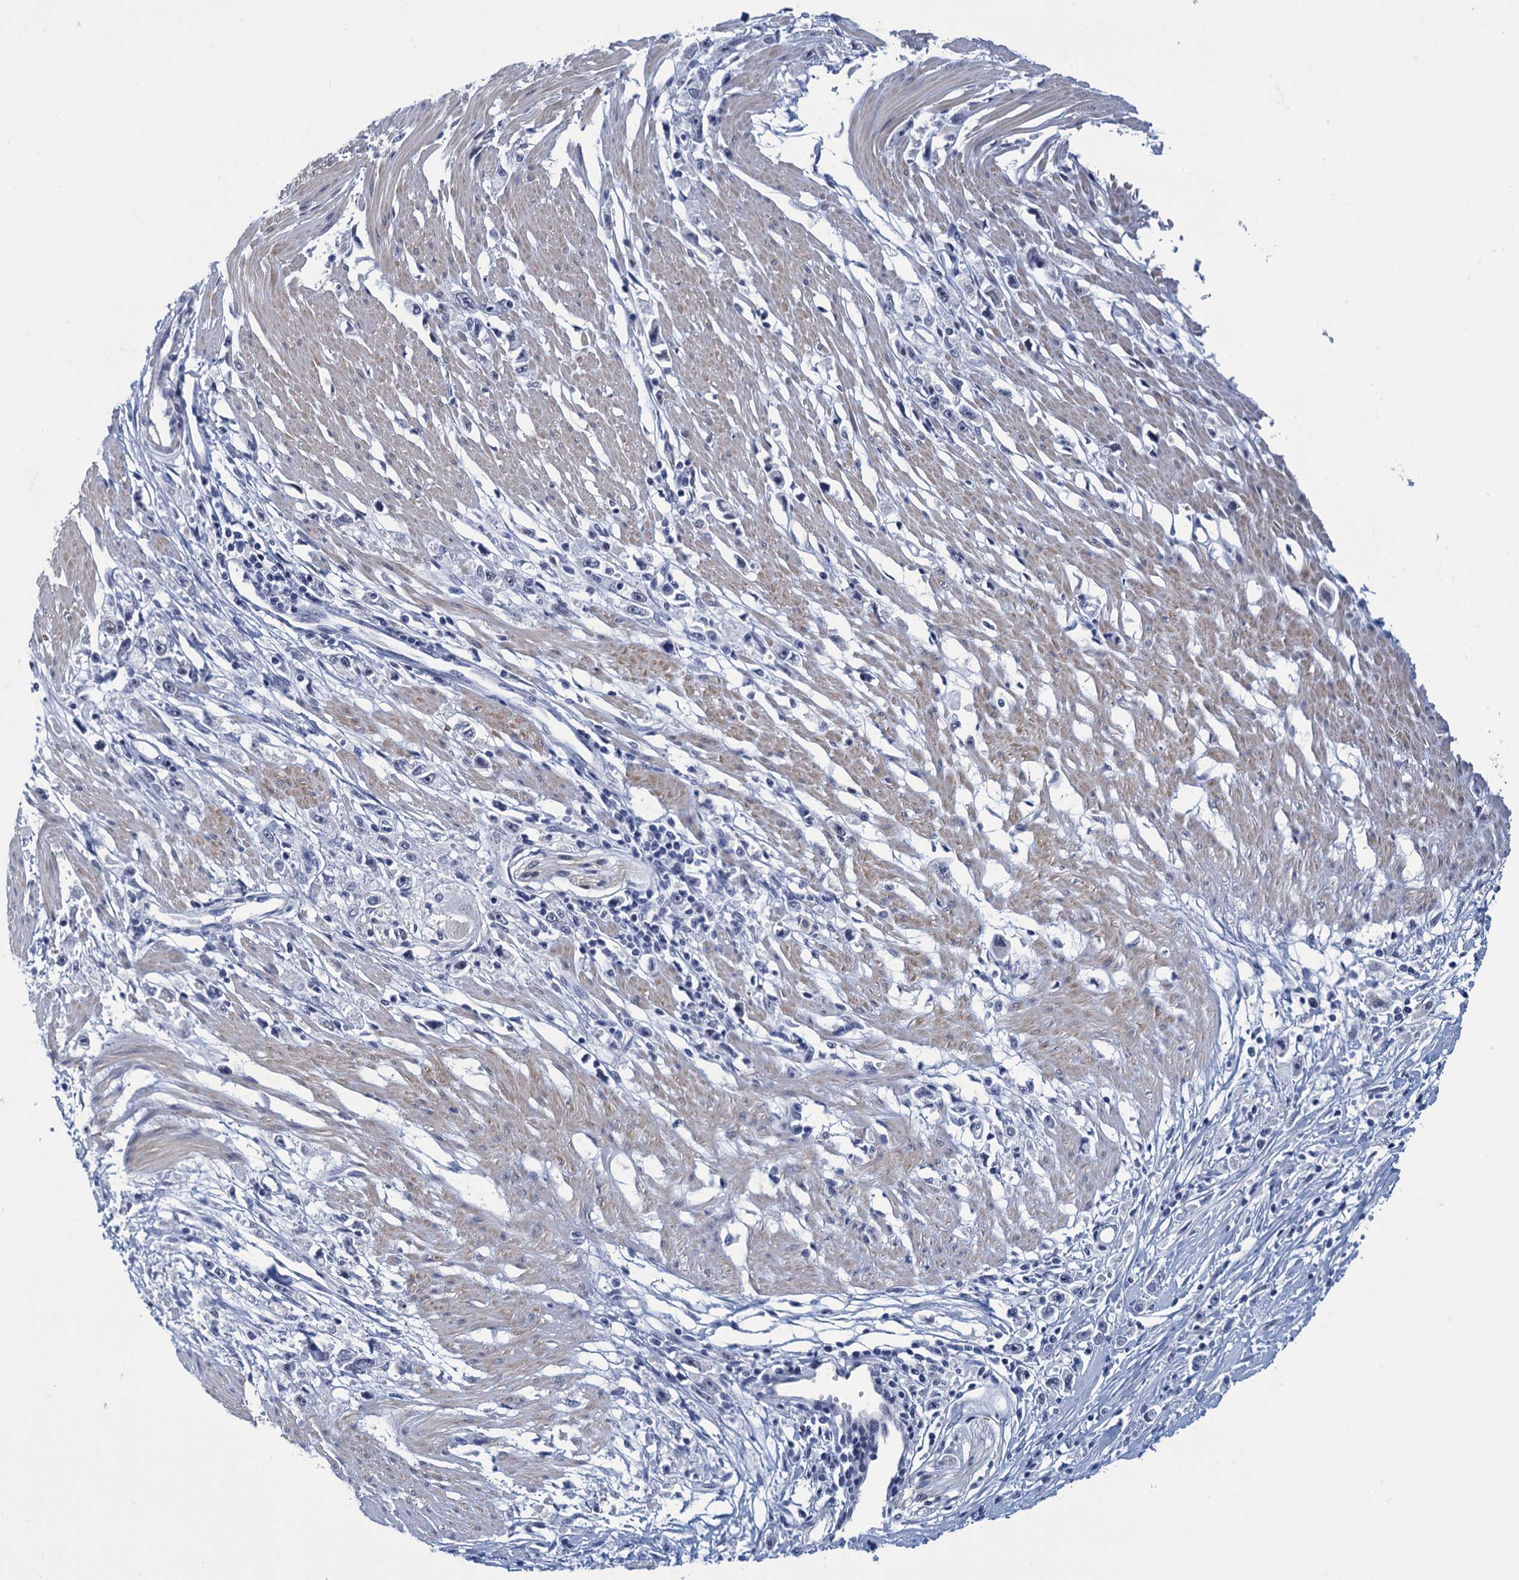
{"staining": {"intensity": "negative", "quantity": "none", "location": "none"}, "tissue": "stomach cancer", "cell_type": "Tumor cells", "image_type": "cancer", "snomed": [{"axis": "morphology", "description": "Adenocarcinoma, NOS"}, {"axis": "topography", "description": "Stomach"}], "caption": "Human stomach cancer (adenocarcinoma) stained for a protein using immunohistochemistry (IHC) demonstrates no staining in tumor cells.", "gene": "GINS3", "patient": {"sex": "female", "age": 59}}